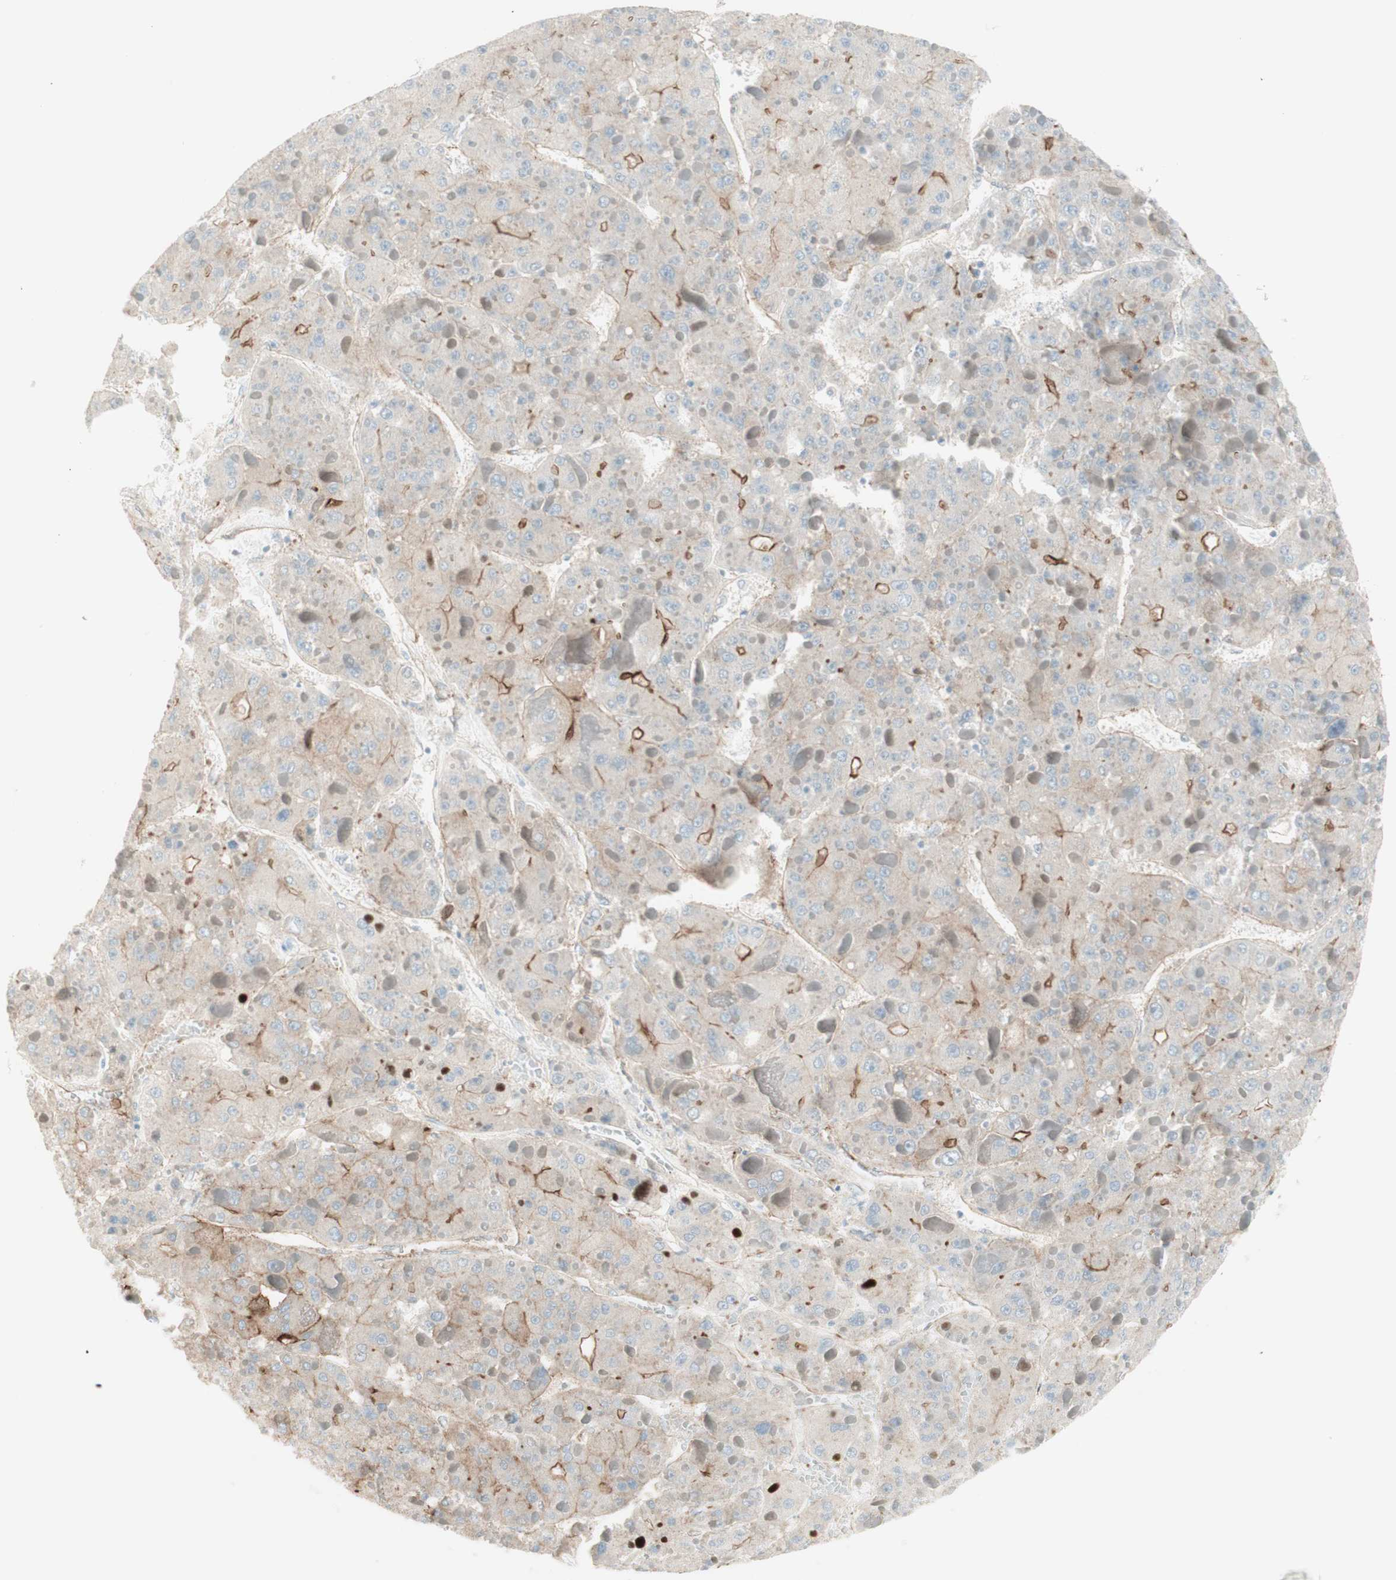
{"staining": {"intensity": "weak", "quantity": "25%-75%", "location": "cytoplasmic/membranous"}, "tissue": "liver cancer", "cell_type": "Tumor cells", "image_type": "cancer", "snomed": [{"axis": "morphology", "description": "Carcinoma, Hepatocellular, NOS"}, {"axis": "topography", "description": "Liver"}], "caption": "A micrograph of human liver cancer (hepatocellular carcinoma) stained for a protein reveals weak cytoplasmic/membranous brown staining in tumor cells.", "gene": "MYO6", "patient": {"sex": "female", "age": 73}}